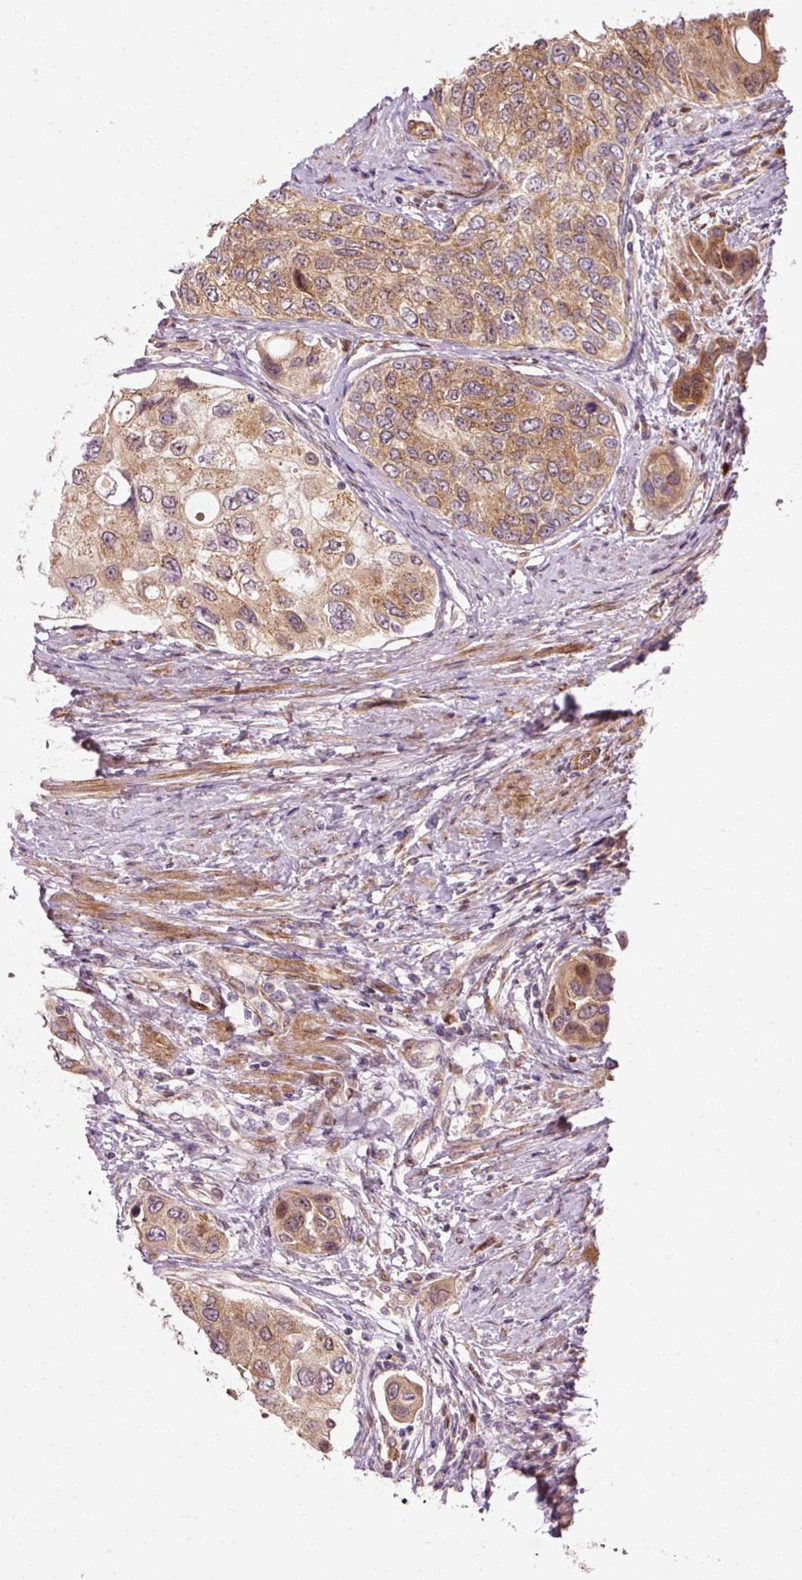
{"staining": {"intensity": "moderate", "quantity": ">75%", "location": "cytoplasmic/membranous"}, "tissue": "urothelial cancer", "cell_type": "Tumor cells", "image_type": "cancer", "snomed": [{"axis": "morphology", "description": "Urothelial carcinoma, High grade"}, {"axis": "topography", "description": "Urinary bladder"}], "caption": "Protein analysis of high-grade urothelial carcinoma tissue reveals moderate cytoplasmic/membranous staining in about >75% of tumor cells. (DAB (3,3'-diaminobenzidine) IHC with brightfield microscopy, high magnification).", "gene": "PPP1R14B", "patient": {"sex": "female", "age": 56}}